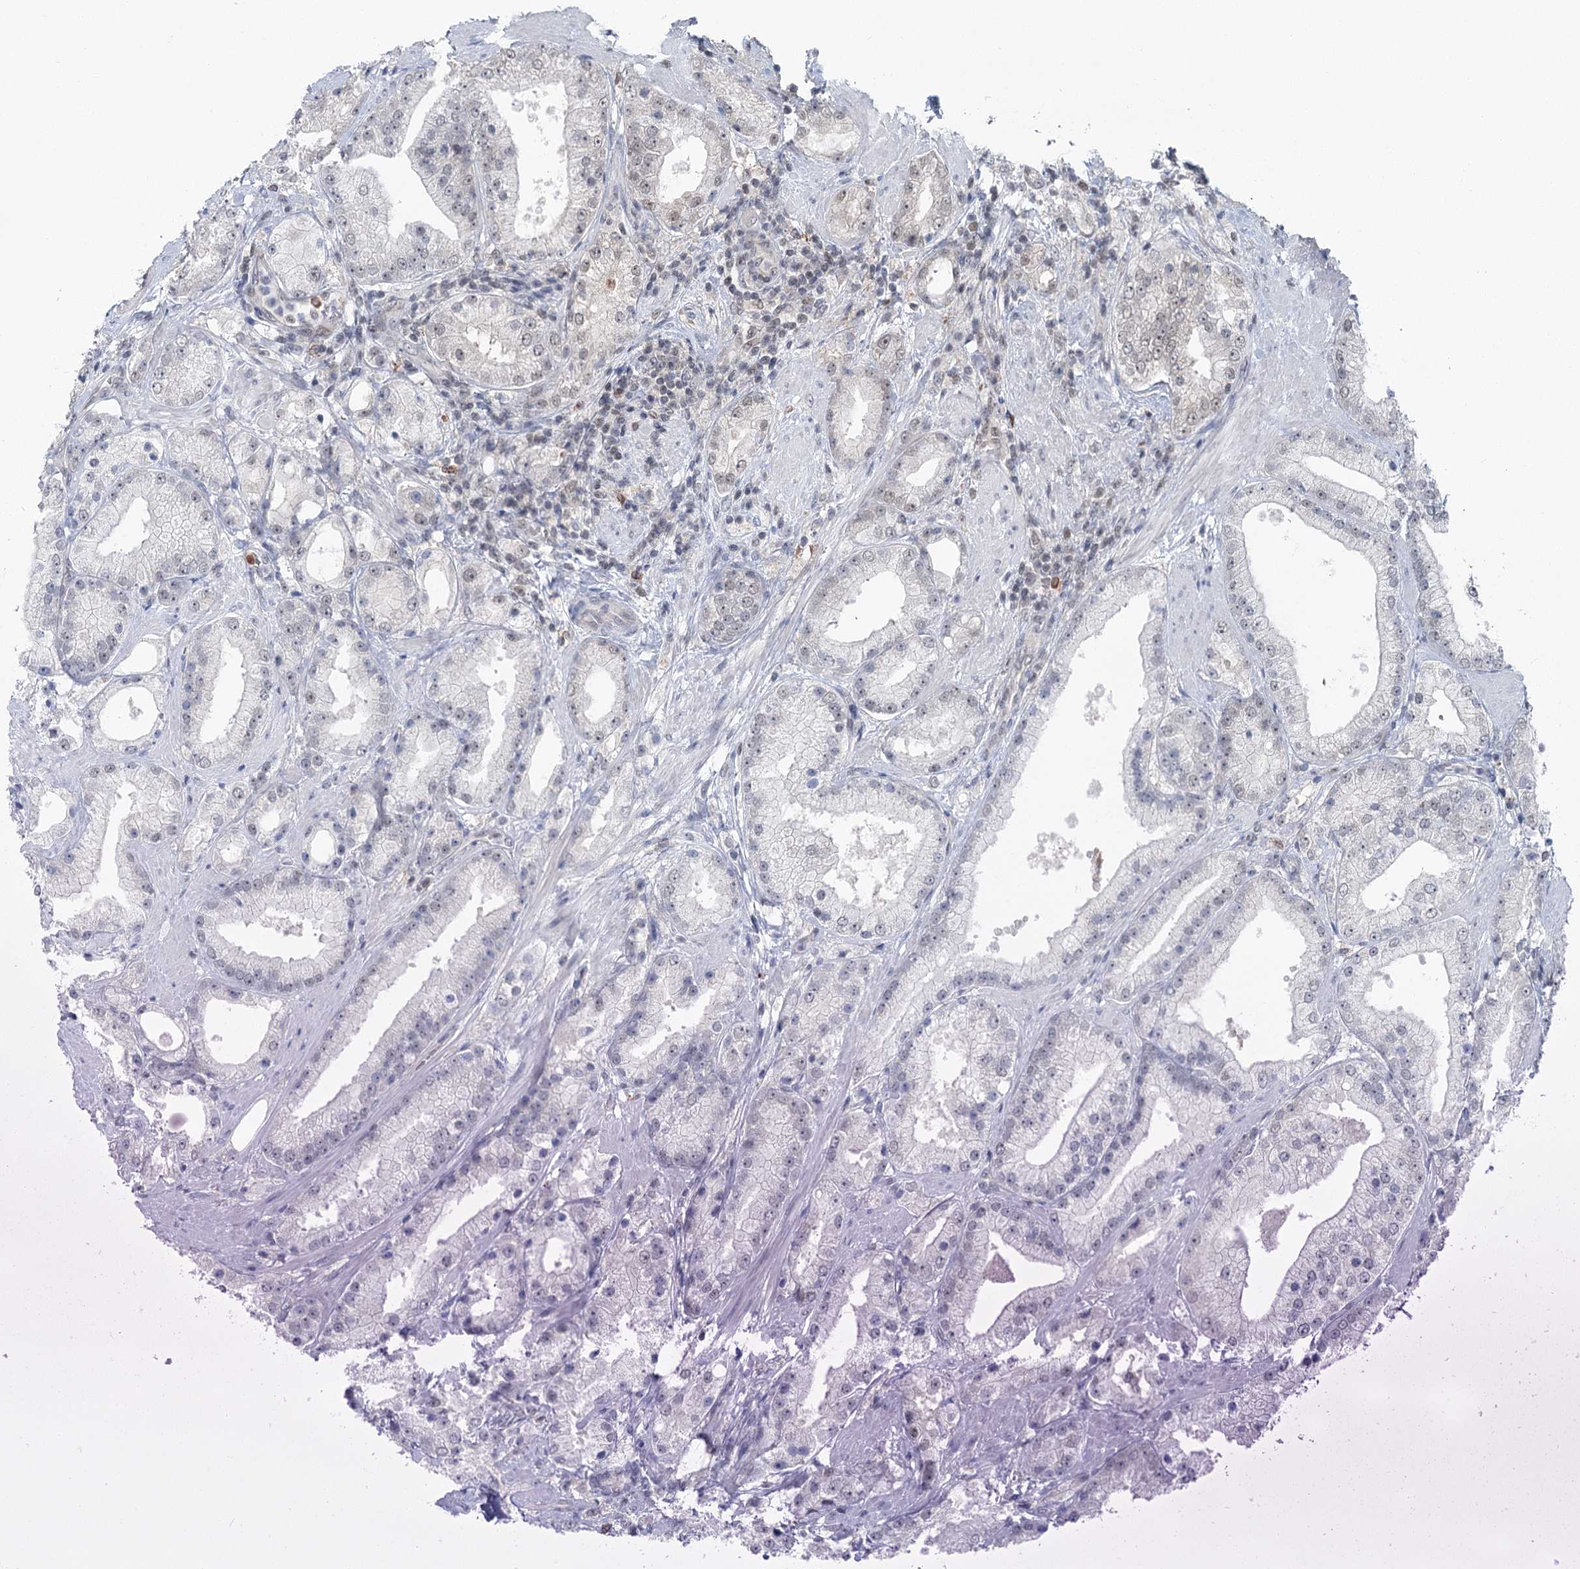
{"staining": {"intensity": "weak", "quantity": "<25%", "location": "nuclear"}, "tissue": "prostate cancer", "cell_type": "Tumor cells", "image_type": "cancer", "snomed": [{"axis": "morphology", "description": "Adenocarcinoma, Low grade"}, {"axis": "topography", "description": "Prostate"}], "caption": "The micrograph reveals no significant staining in tumor cells of prostate cancer.", "gene": "PDS5A", "patient": {"sex": "male", "age": 67}}